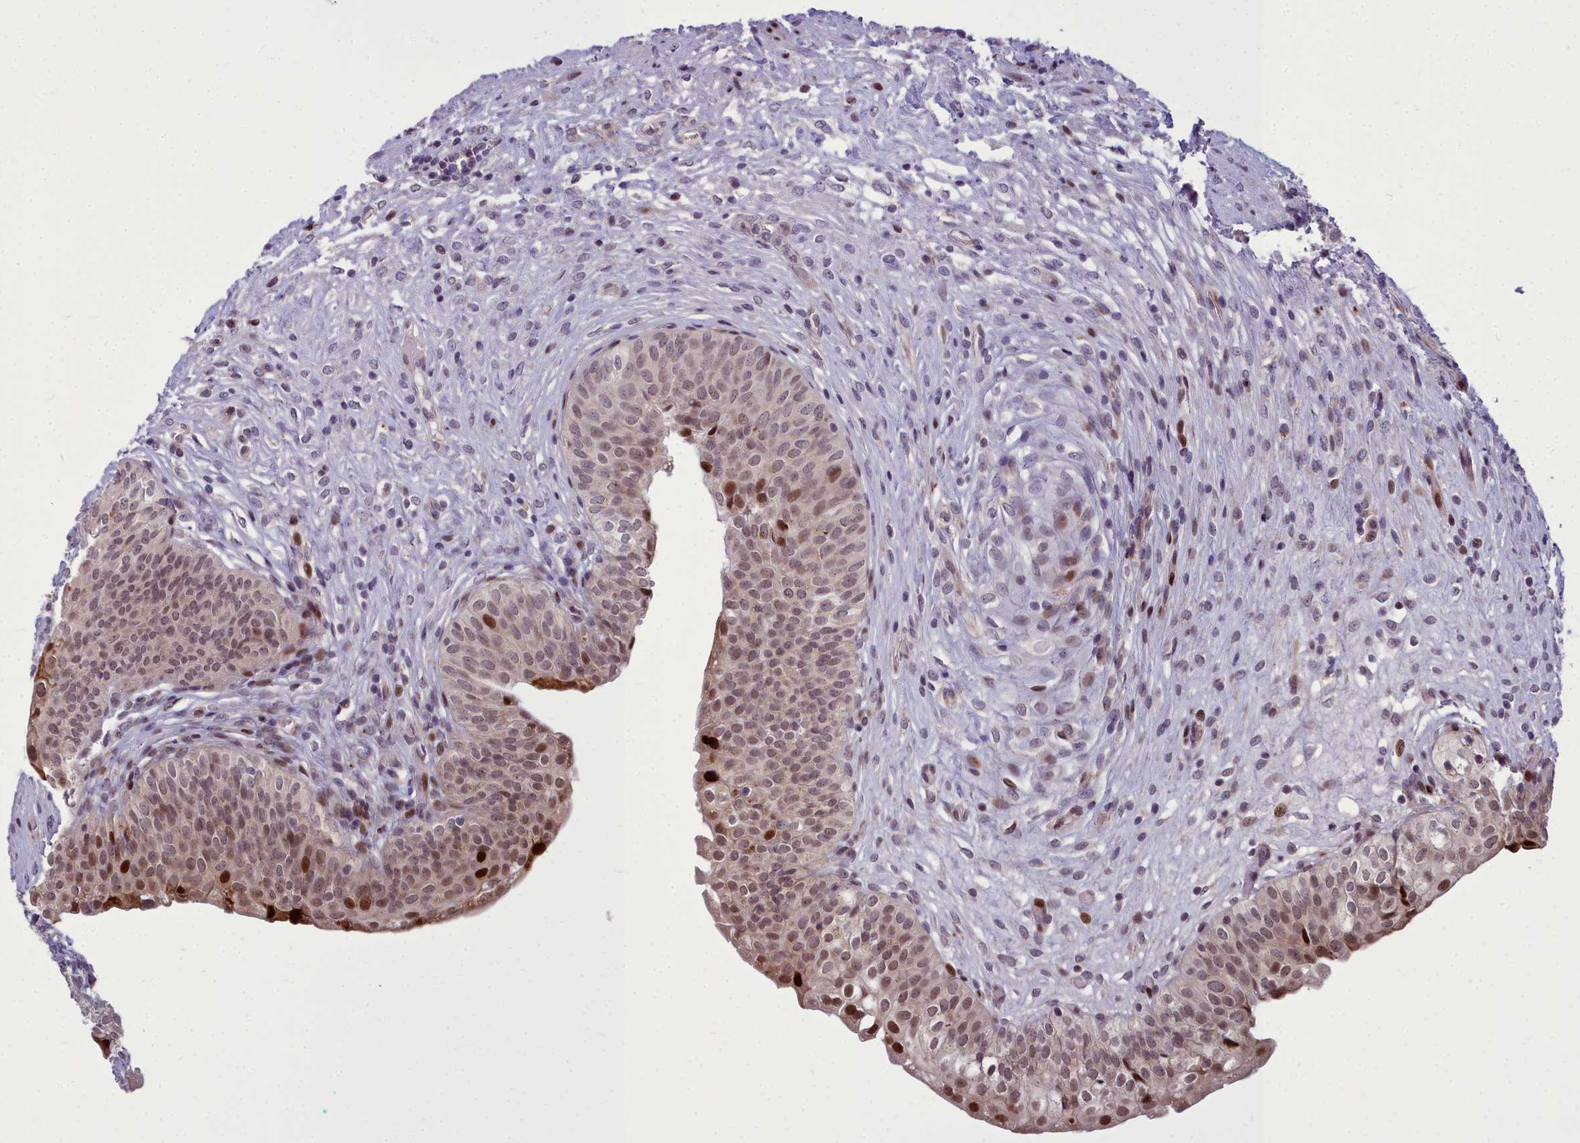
{"staining": {"intensity": "moderate", "quantity": ">75%", "location": "nuclear"}, "tissue": "urinary bladder", "cell_type": "Urothelial cells", "image_type": "normal", "snomed": [{"axis": "morphology", "description": "Normal tissue, NOS"}, {"axis": "topography", "description": "Urinary bladder"}], "caption": "This is a histology image of immunohistochemistry staining of benign urinary bladder, which shows moderate staining in the nuclear of urothelial cells.", "gene": "AP1M1", "patient": {"sex": "male", "age": 55}}